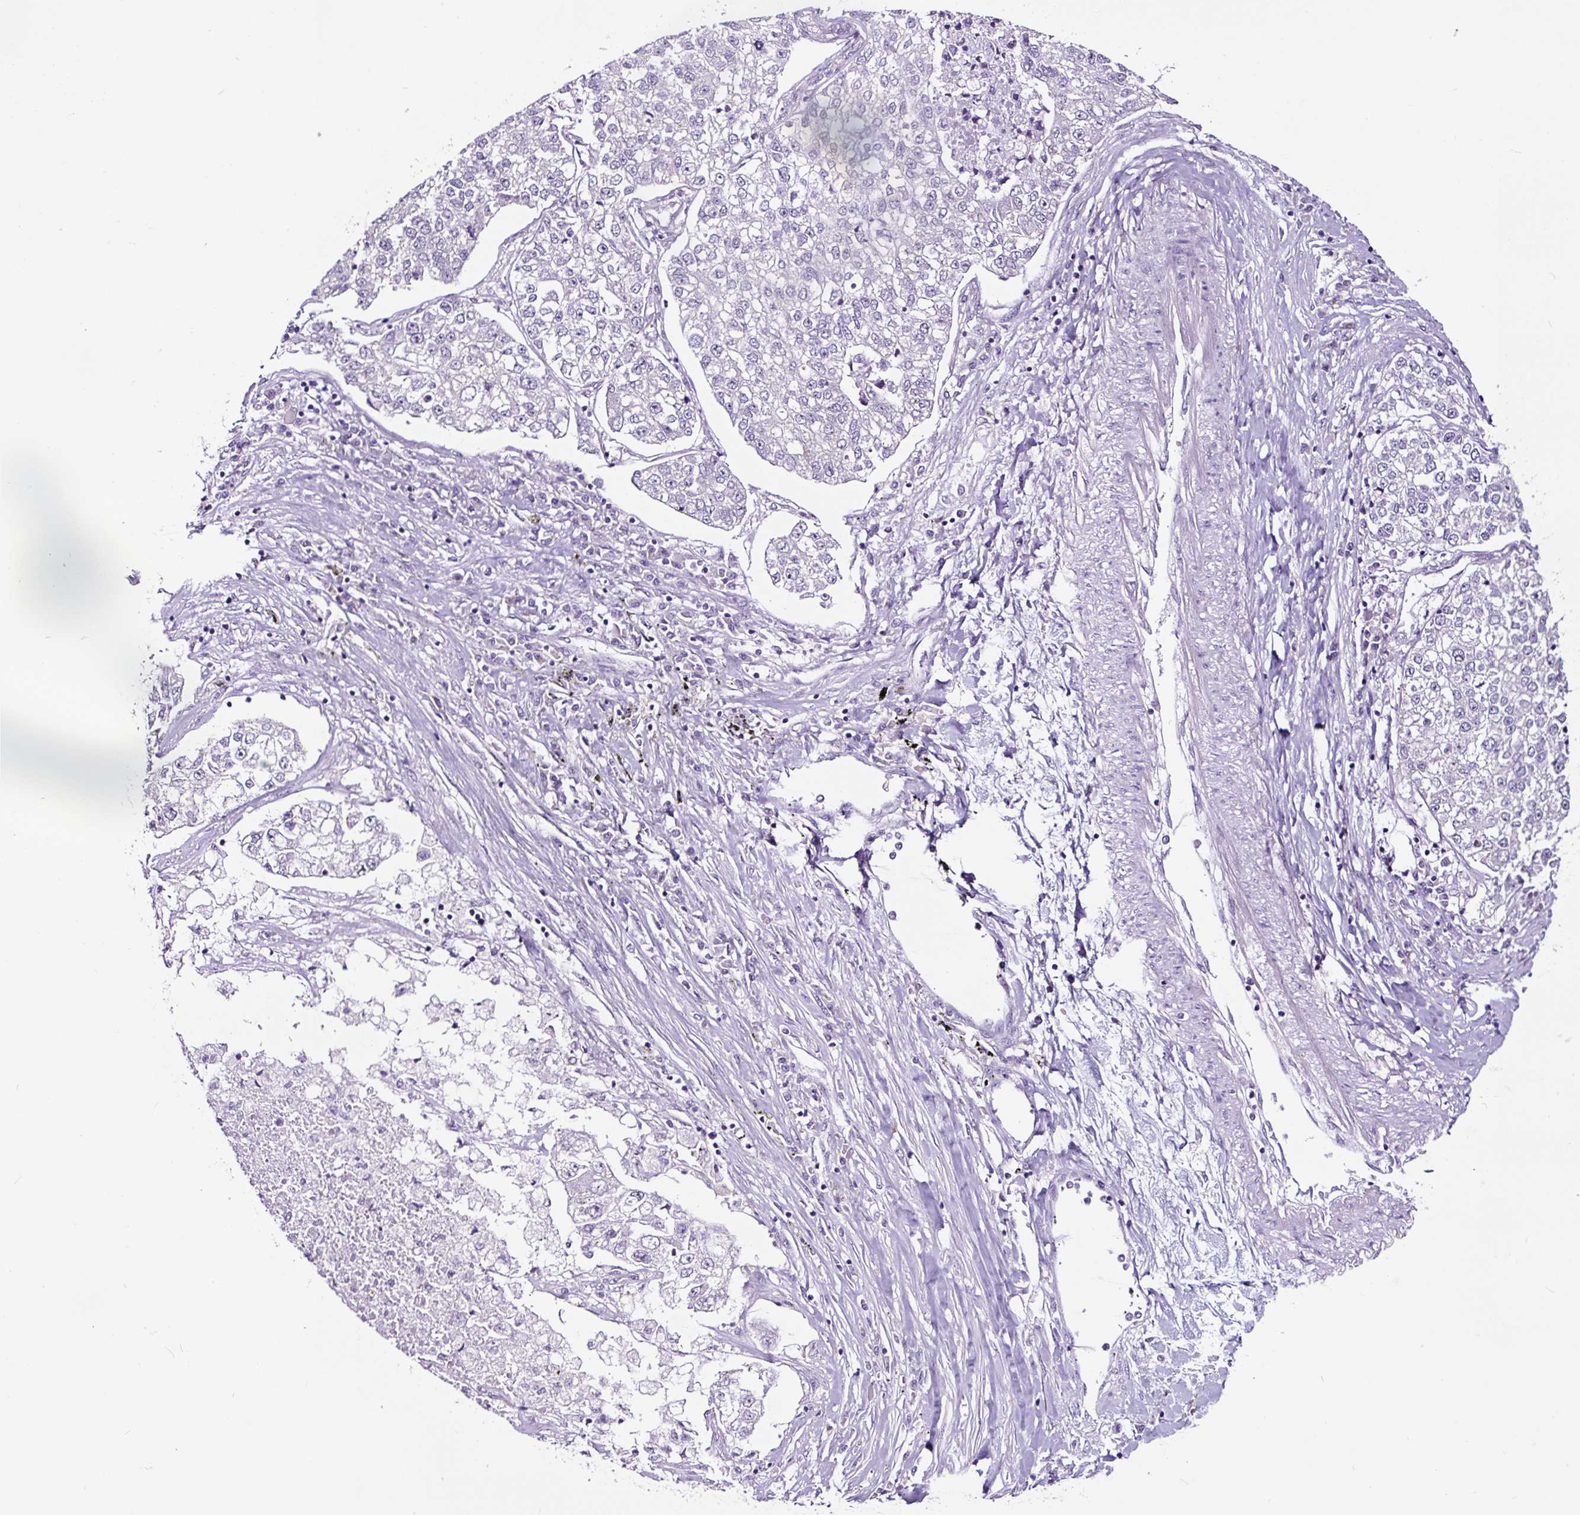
{"staining": {"intensity": "negative", "quantity": "none", "location": "none"}, "tissue": "lung cancer", "cell_type": "Tumor cells", "image_type": "cancer", "snomed": [{"axis": "morphology", "description": "Adenocarcinoma, NOS"}, {"axis": "topography", "description": "Lung"}], "caption": "IHC micrograph of neoplastic tissue: human adenocarcinoma (lung) stained with DAB (3,3'-diaminobenzidine) exhibits no significant protein staining in tumor cells. (DAB immunohistochemistry visualized using brightfield microscopy, high magnification).", "gene": "NOM1", "patient": {"sex": "male", "age": 49}}